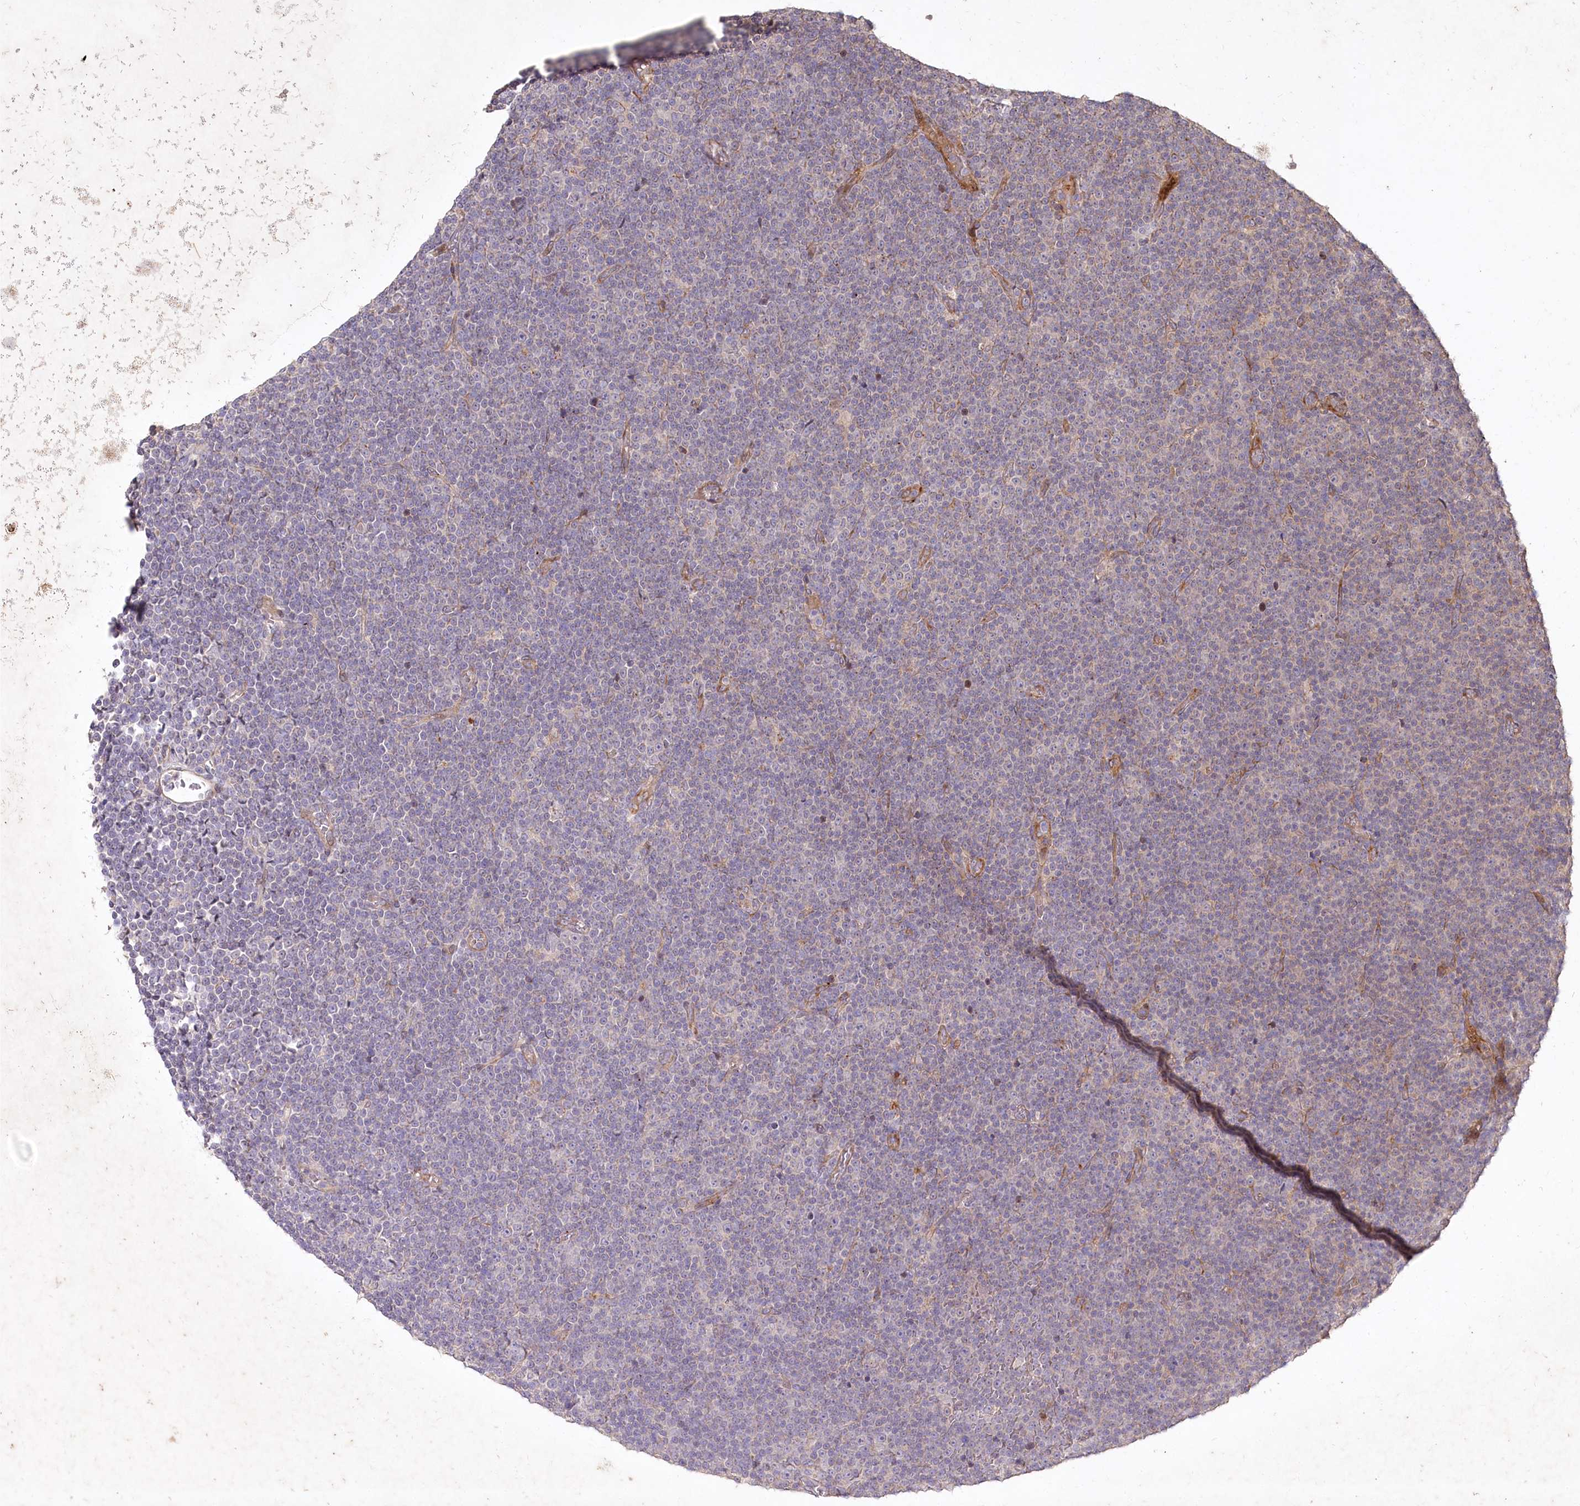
{"staining": {"intensity": "negative", "quantity": "none", "location": "none"}, "tissue": "lymphoma", "cell_type": "Tumor cells", "image_type": "cancer", "snomed": [{"axis": "morphology", "description": "Malignant lymphoma, non-Hodgkin's type, Low grade"}, {"axis": "topography", "description": "Lymph node"}], "caption": "A high-resolution micrograph shows immunohistochemistry staining of low-grade malignant lymphoma, non-Hodgkin's type, which displays no significant positivity in tumor cells.", "gene": "IRAK1BP1", "patient": {"sex": "female", "age": 67}}